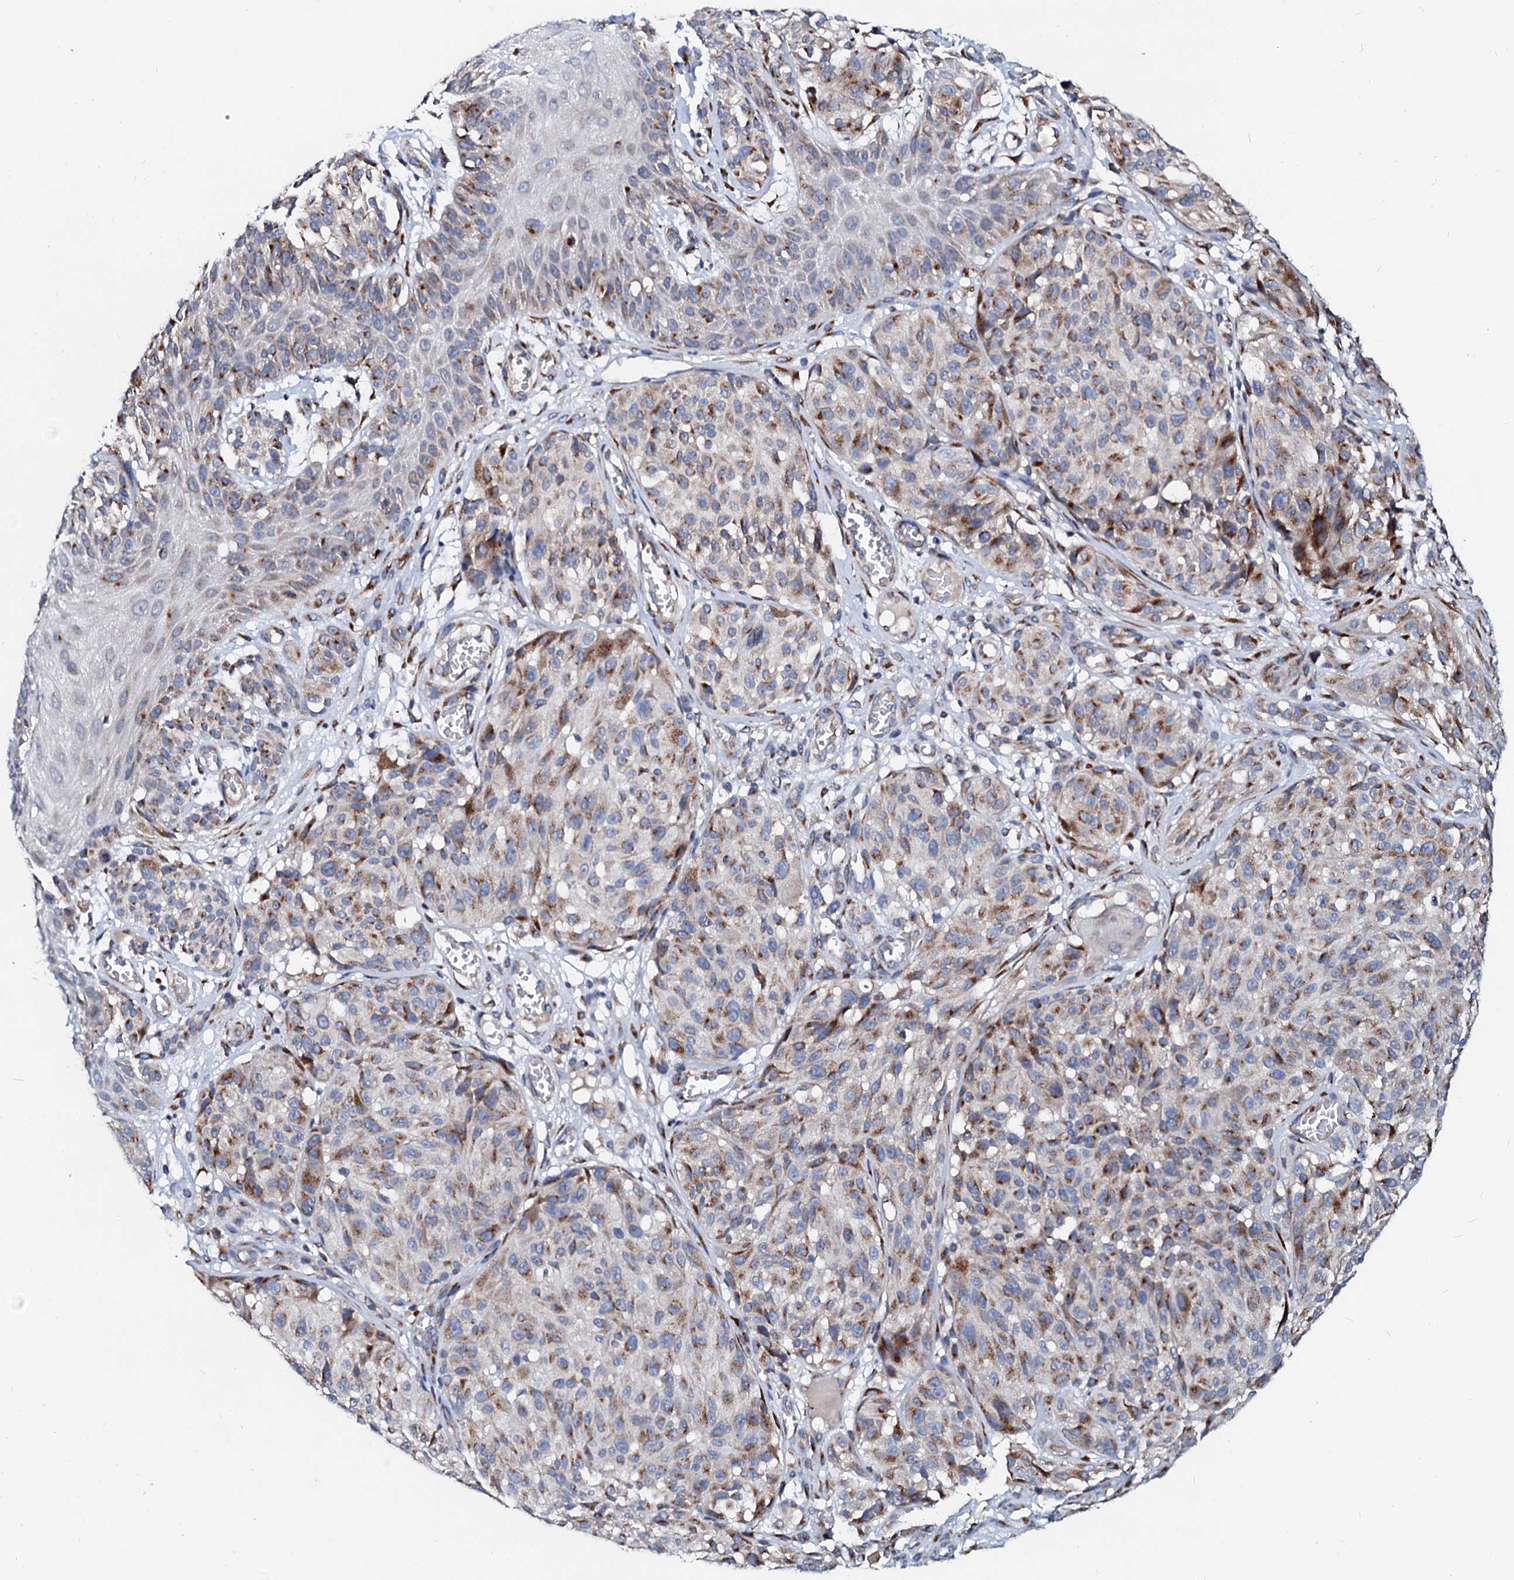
{"staining": {"intensity": "moderate", "quantity": "25%-75%", "location": "cytoplasmic/membranous"}, "tissue": "melanoma", "cell_type": "Tumor cells", "image_type": "cancer", "snomed": [{"axis": "morphology", "description": "Malignant melanoma, NOS"}, {"axis": "topography", "description": "Skin"}], "caption": "Melanoma stained with IHC reveals moderate cytoplasmic/membranous staining in about 25%-75% of tumor cells.", "gene": "LMAN1", "patient": {"sex": "male", "age": 83}}